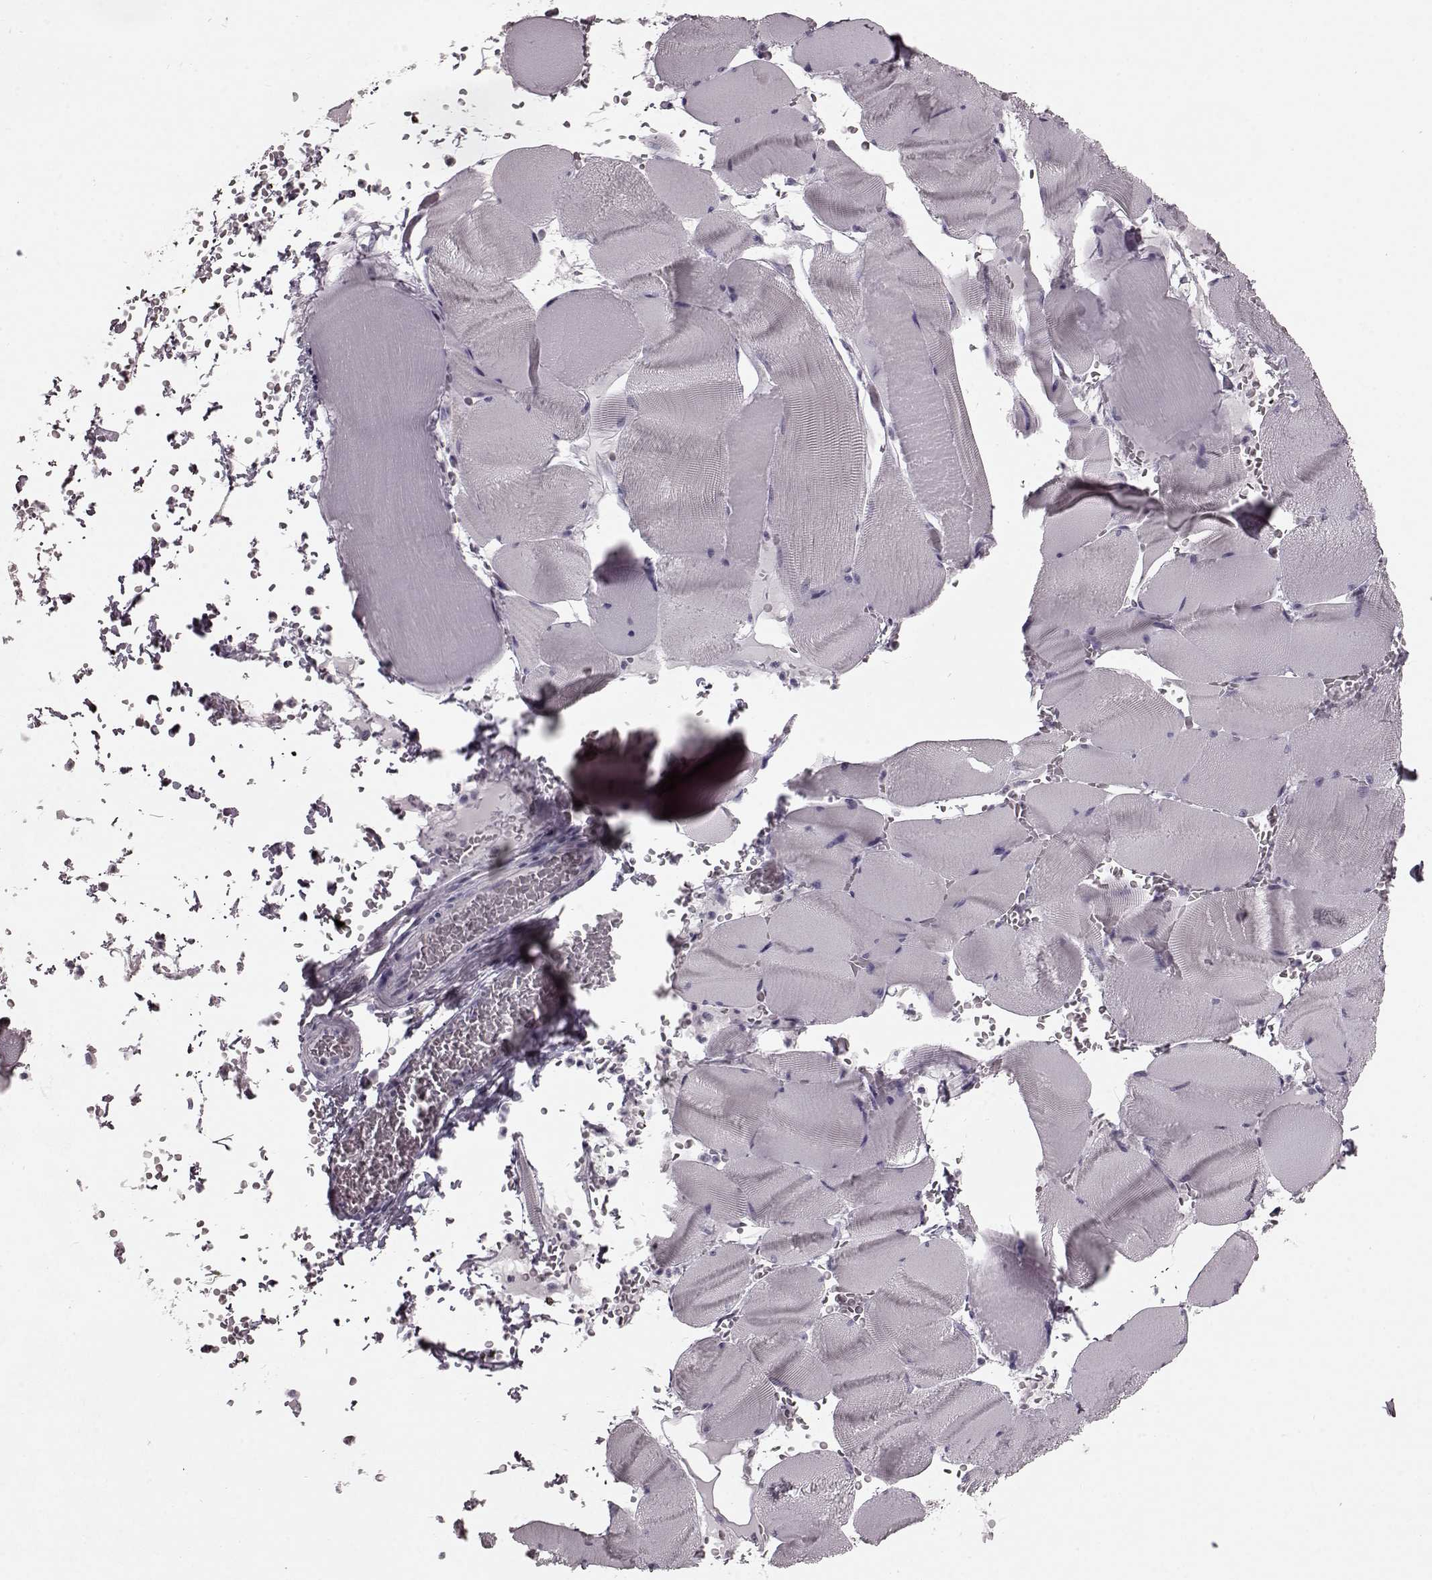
{"staining": {"intensity": "negative", "quantity": "none", "location": "none"}, "tissue": "skeletal muscle", "cell_type": "Myocytes", "image_type": "normal", "snomed": [{"axis": "morphology", "description": "Normal tissue, NOS"}, {"axis": "topography", "description": "Skeletal muscle"}], "caption": "The photomicrograph reveals no significant positivity in myocytes of skeletal muscle. (DAB (3,3'-diaminobenzidine) immunohistochemistry (IHC), high magnification).", "gene": "CST7", "patient": {"sex": "male", "age": 56}}